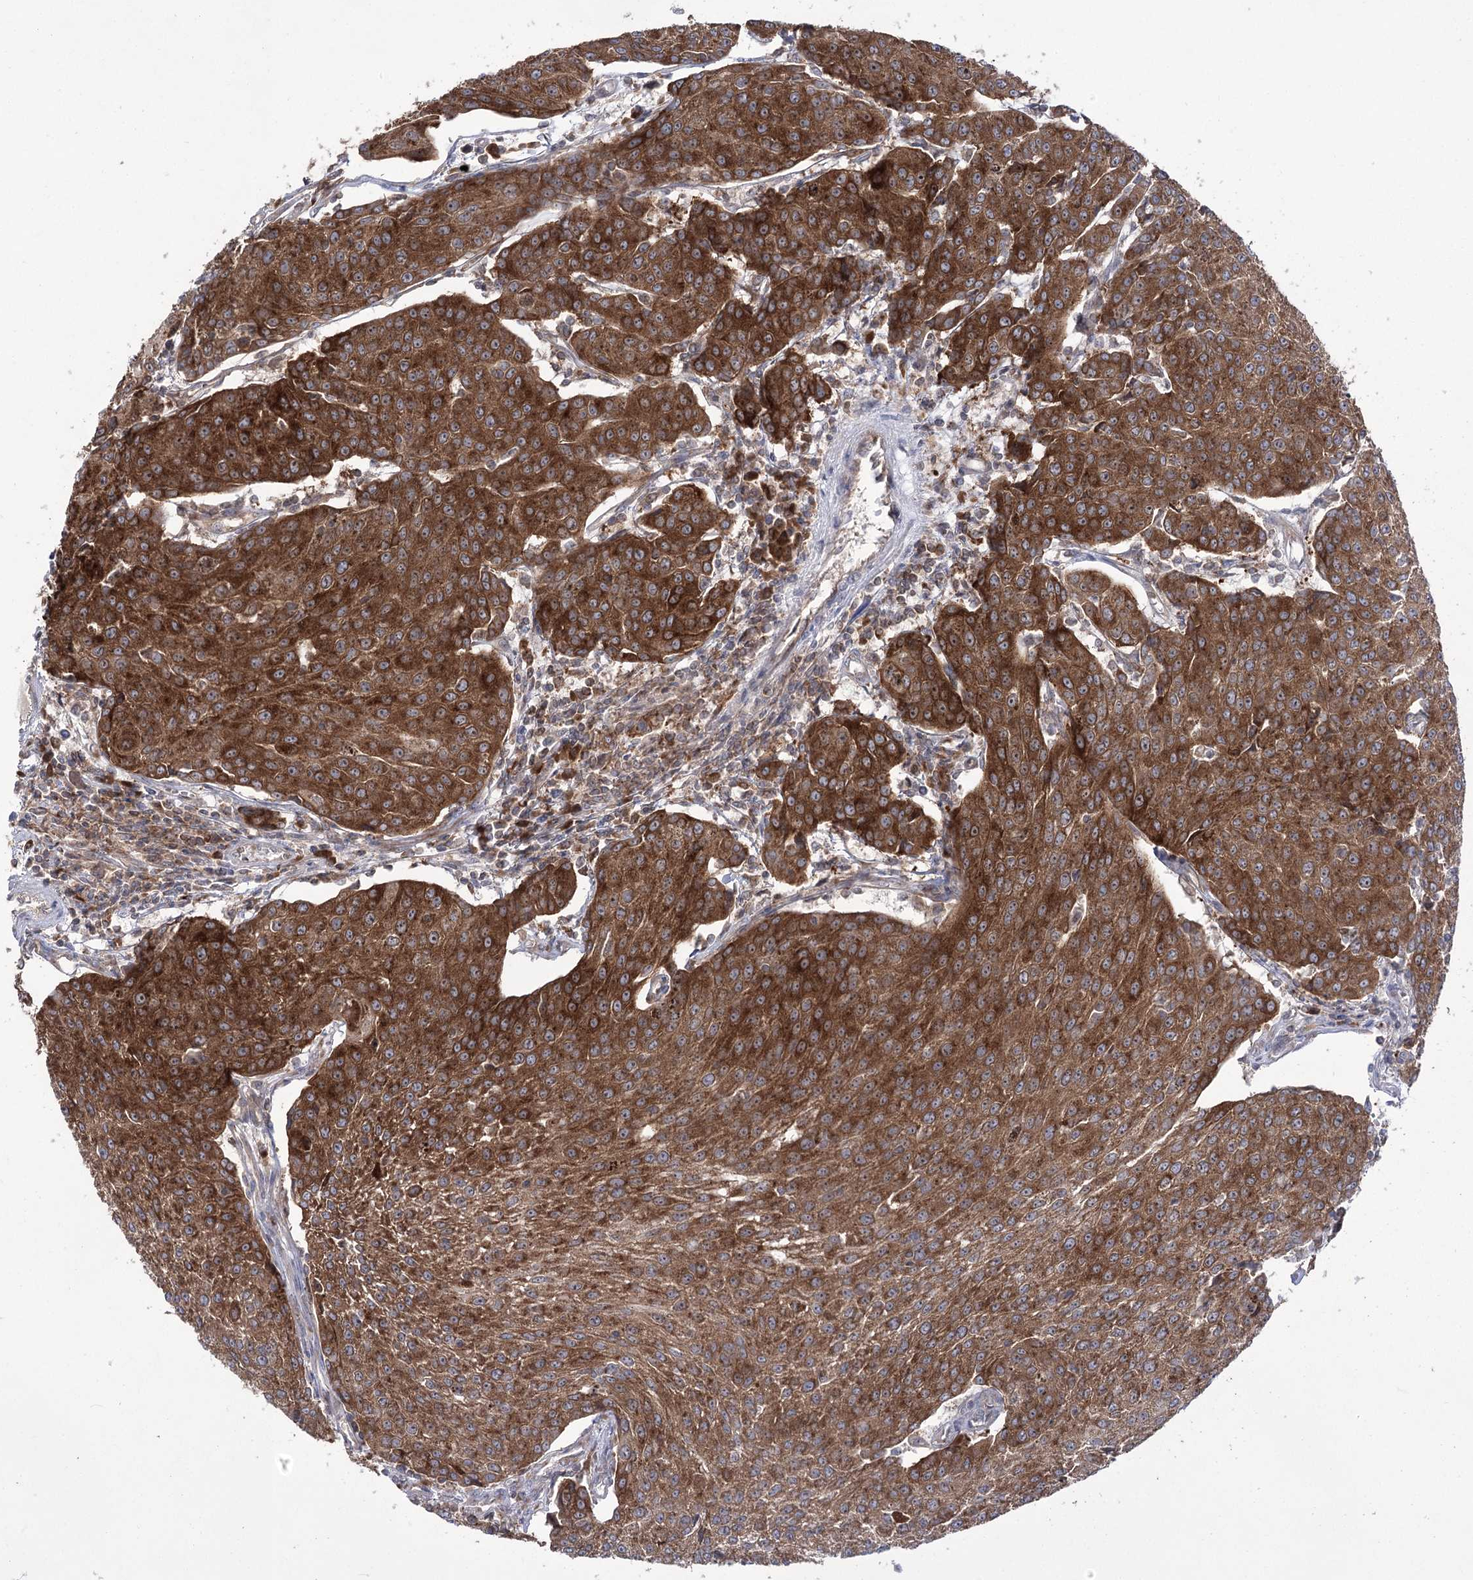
{"staining": {"intensity": "strong", "quantity": ">75%", "location": "cytoplasmic/membranous"}, "tissue": "urothelial cancer", "cell_type": "Tumor cells", "image_type": "cancer", "snomed": [{"axis": "morphology", "description": "Urothelial carcinoma, High grade"}, {"axis": "topography", "description": "Urinary bladder"}], "caption": "IHC of high-grade urothelial carcinoma reveals high levels of strong cytoplasmic/membranous positivity in about >75% of tumor cells.", "gene": "ZNF622", "patient": {"sex": "female", "age": 85}}